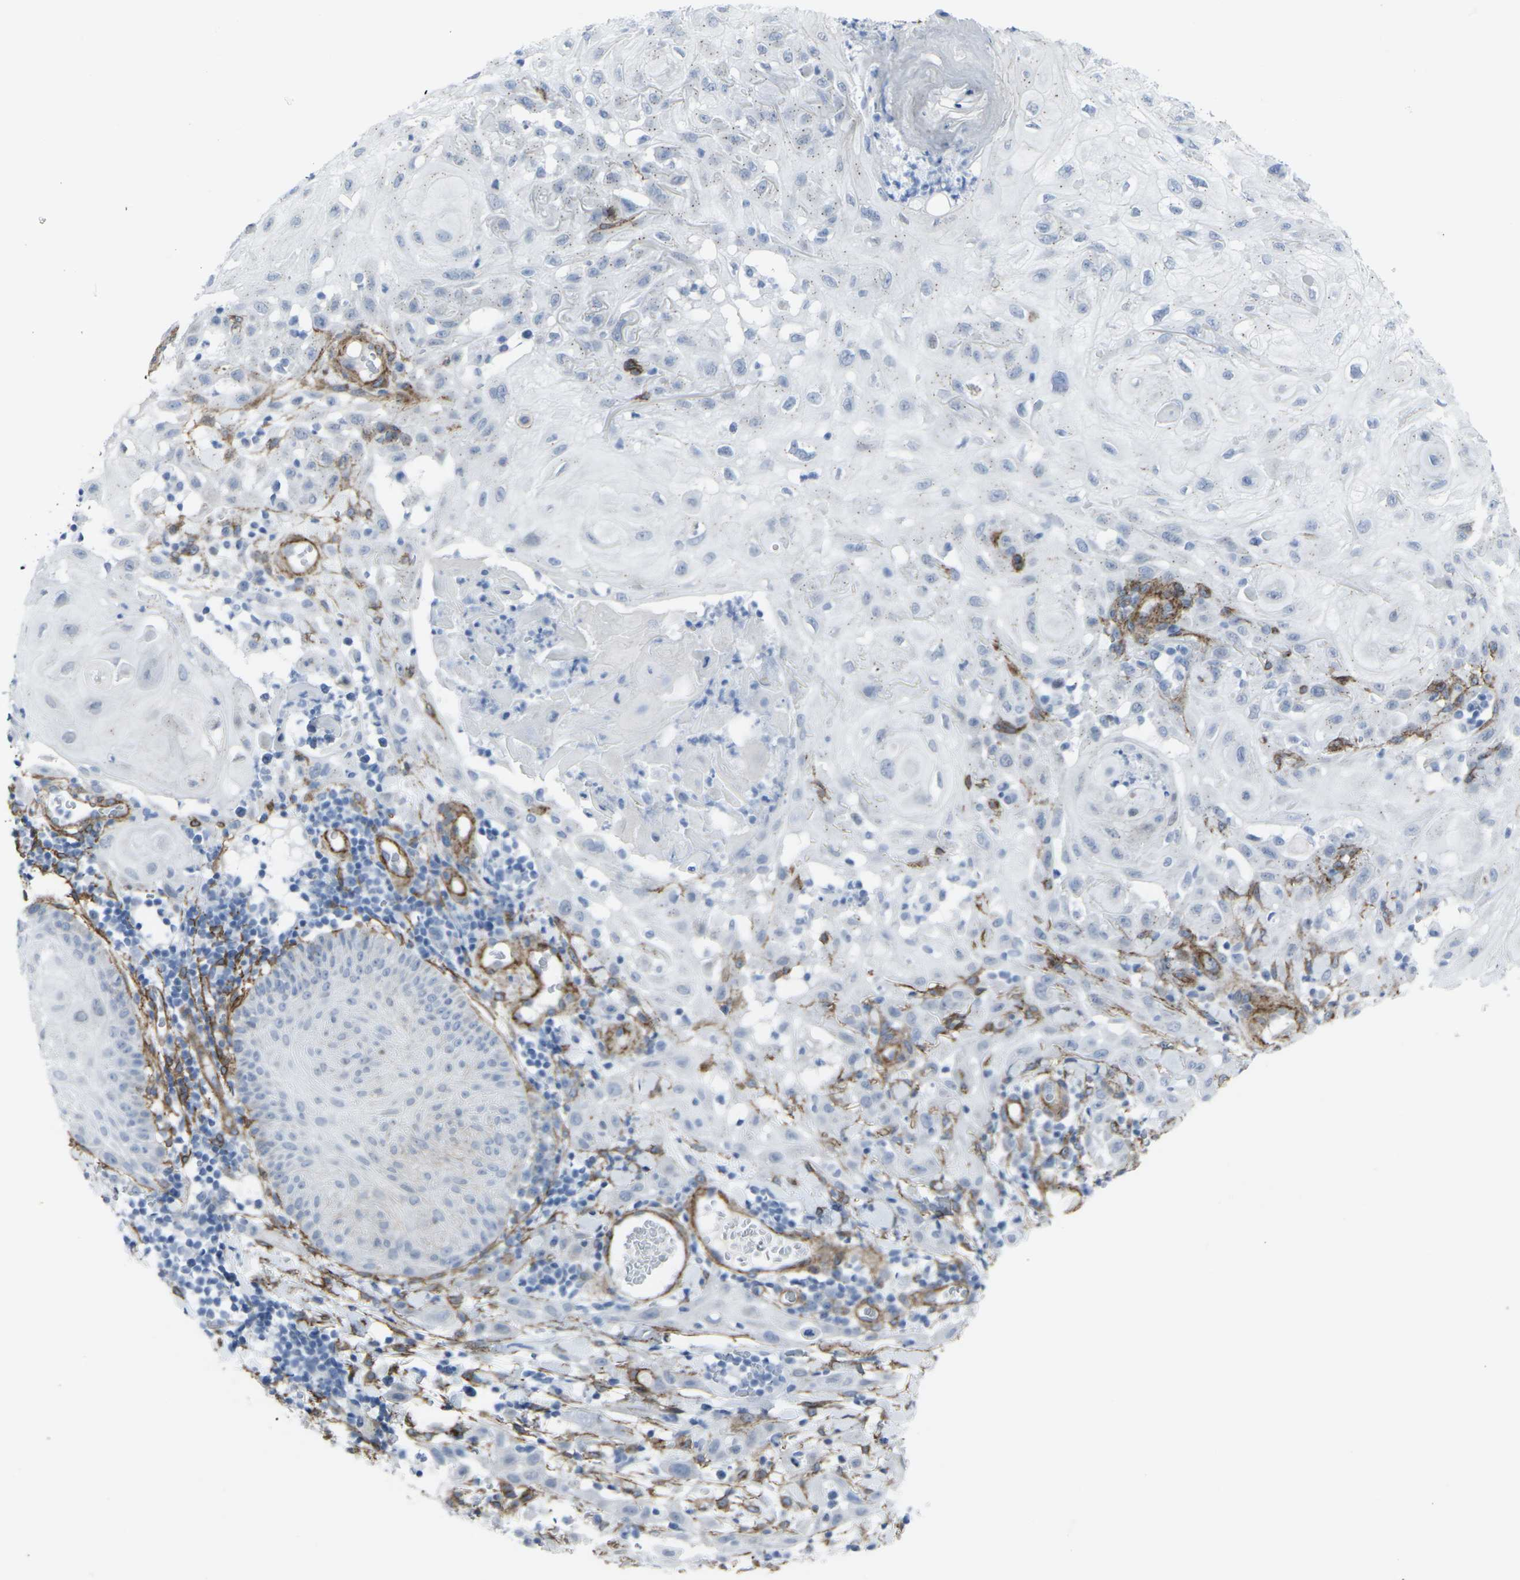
{"staining": {"intensity": "negative", "quantity": "none", "location": "none"}, "tissue": "skin cancer", "cell_type": "Tumor cells", "image_type": "cancer", "snomed": [{"axis": "morphology", "description": "Squamous cell carcinoma, NOS"}, {"axis": "topography", "description": "Skin"}], "caption": "High power microscopy photomicrograph of an immunohistochemistry histopathology image of skin squamous cell carcinoma, revealing no significant staining in tumor cells.", "gene": "CDH11", "patient": {"sex": "male", "age": 24}}